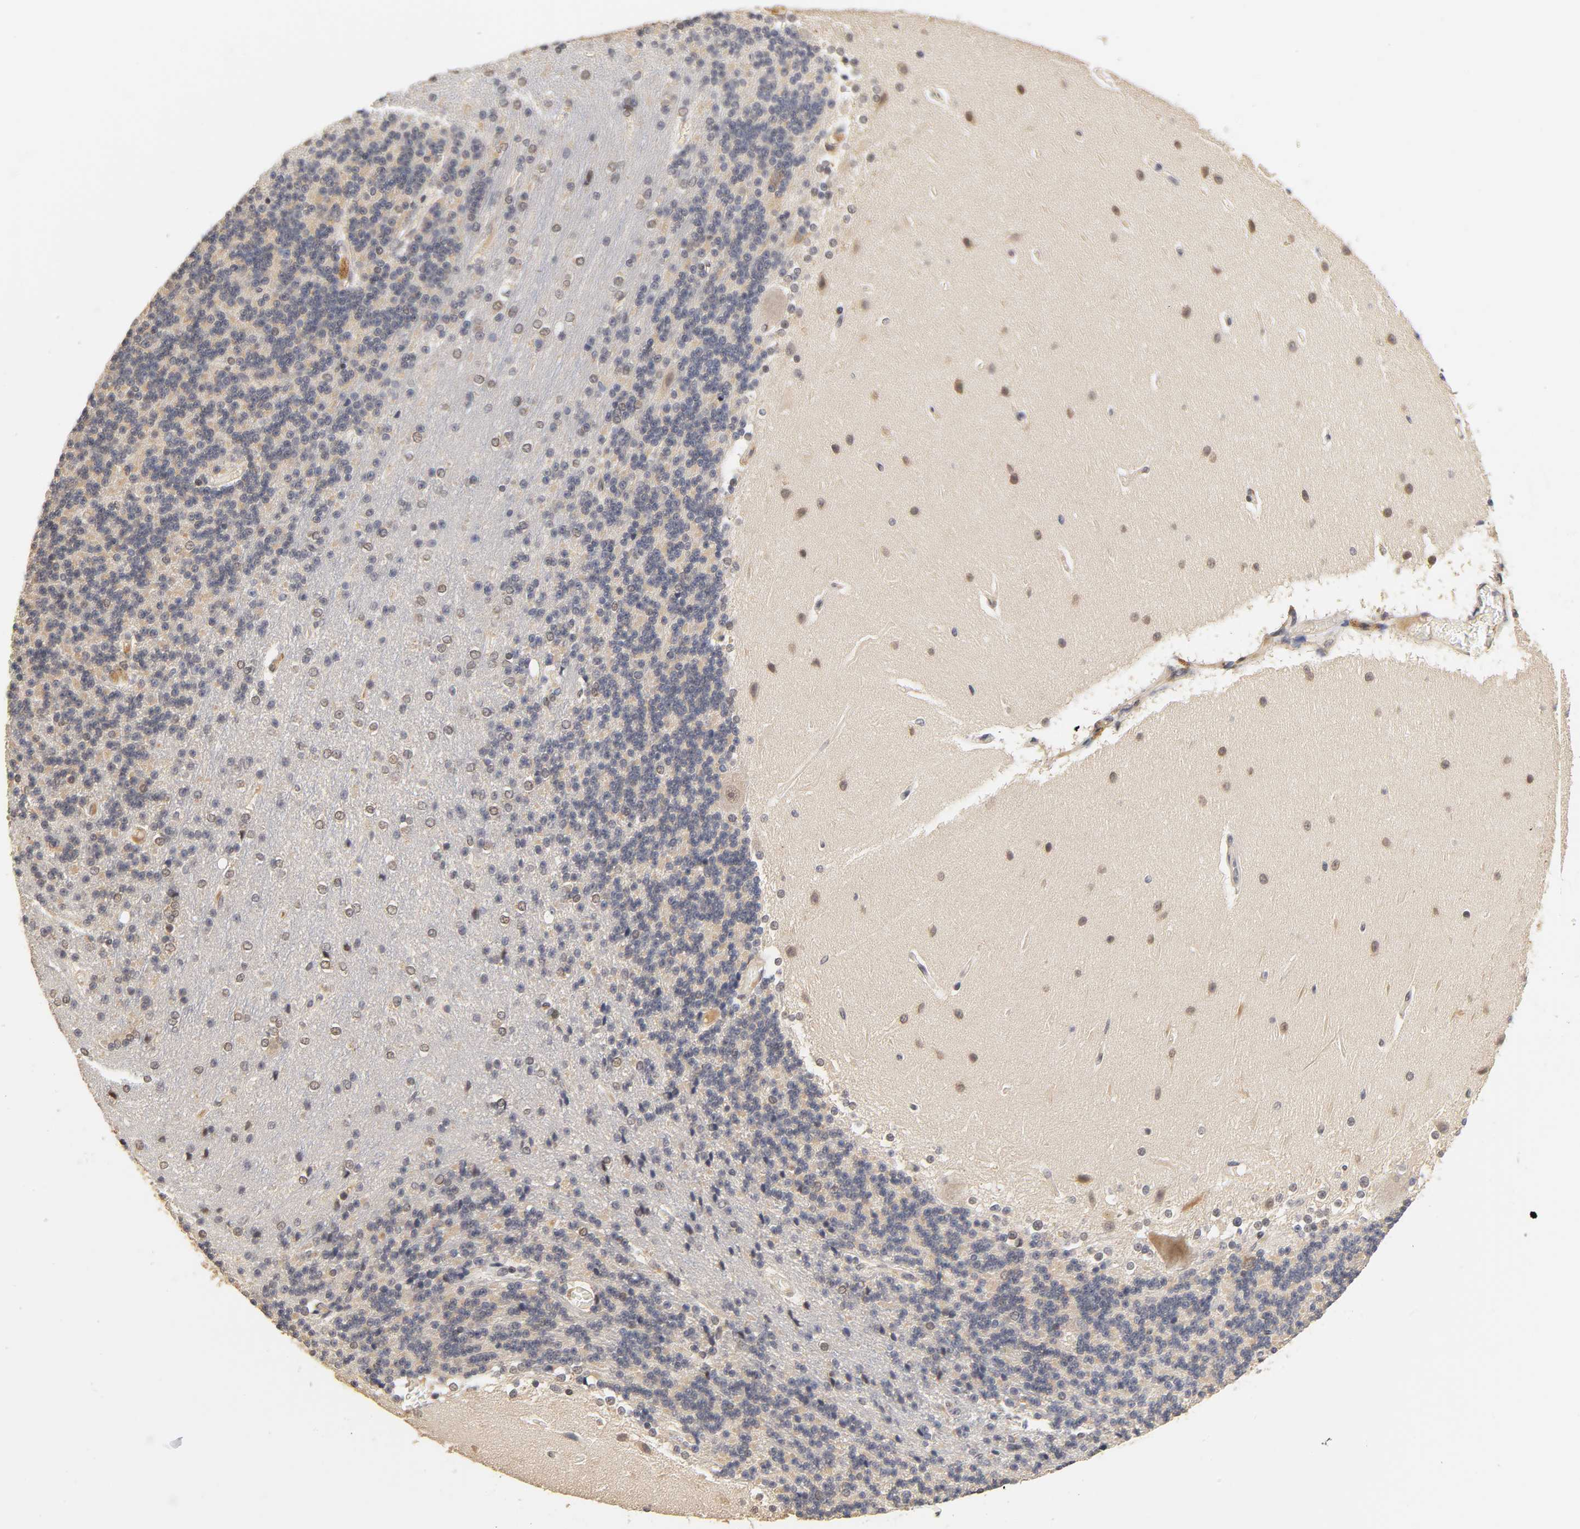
{"staining": {"intensity": "weak", "quantity": "<25%", "location": "cytoplasmic/membranous"}, "tissue": "cerebellum", "cell_type": "Cells in granular layer", "image_type": "normal", "snomed": [{"axis": "morphology", "description": "Normal tissue, NOS"}, {"axis": "topography", "description": "Cerebellum"}], "caption": "This is a photomicrograph of immunohistochemistry (IHC) staining of benign cerebellum, which shows no positivity in cells in granular layer. The staining was performed using DAB to visualize the protein expression in brown, while the nuclei were stained in blue with hematoxylin (Magnification: 20x).", "gene": "LAMB1", "patient": {"sex": "female", "age": 54}}